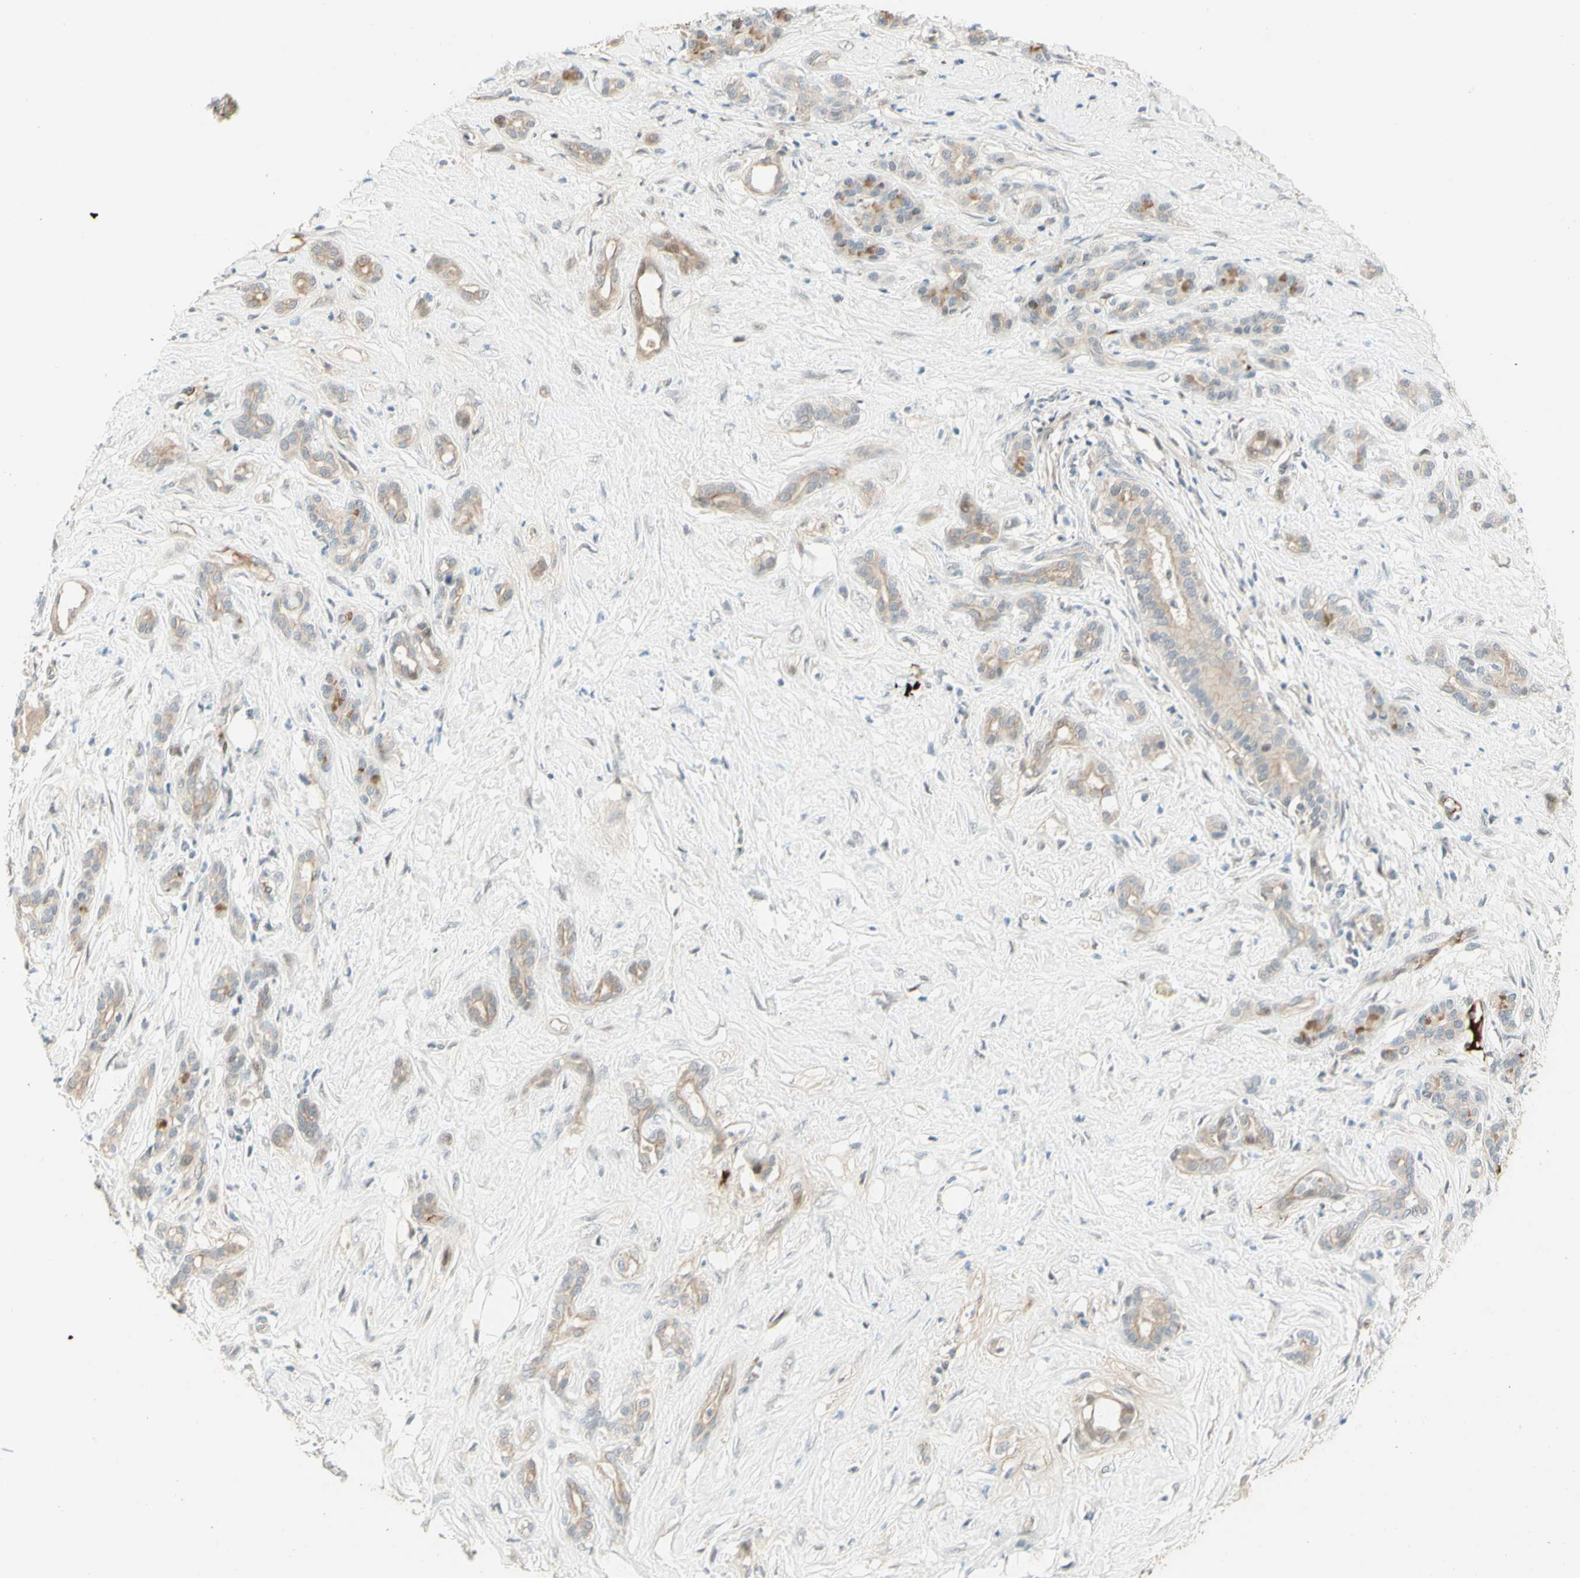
{"staining": {"intensity": "weak", "quantity": ">75%", "location": "cytoplasmic/membranous"}, "tissue": "pancreatic cancer", "cell_type": "Tumor cells", "image_type": "cancer", "snomed": [{"axis": "morphology", "description": "Adenocarcinoma, NOS"}, {"axis": "topography", "description": "Pancreas"}], "caption": "Protein expression analysis of human adenocarcinoma (pancreatic) reveals weak cytoplasmic/membranous expression in approximately >75% of tumor cells. The protein of interest is shown in brown color, while the nuclei are stained blue.", "gene": "ANGPT2", "patient": {"sex": "male", "age": 41}}